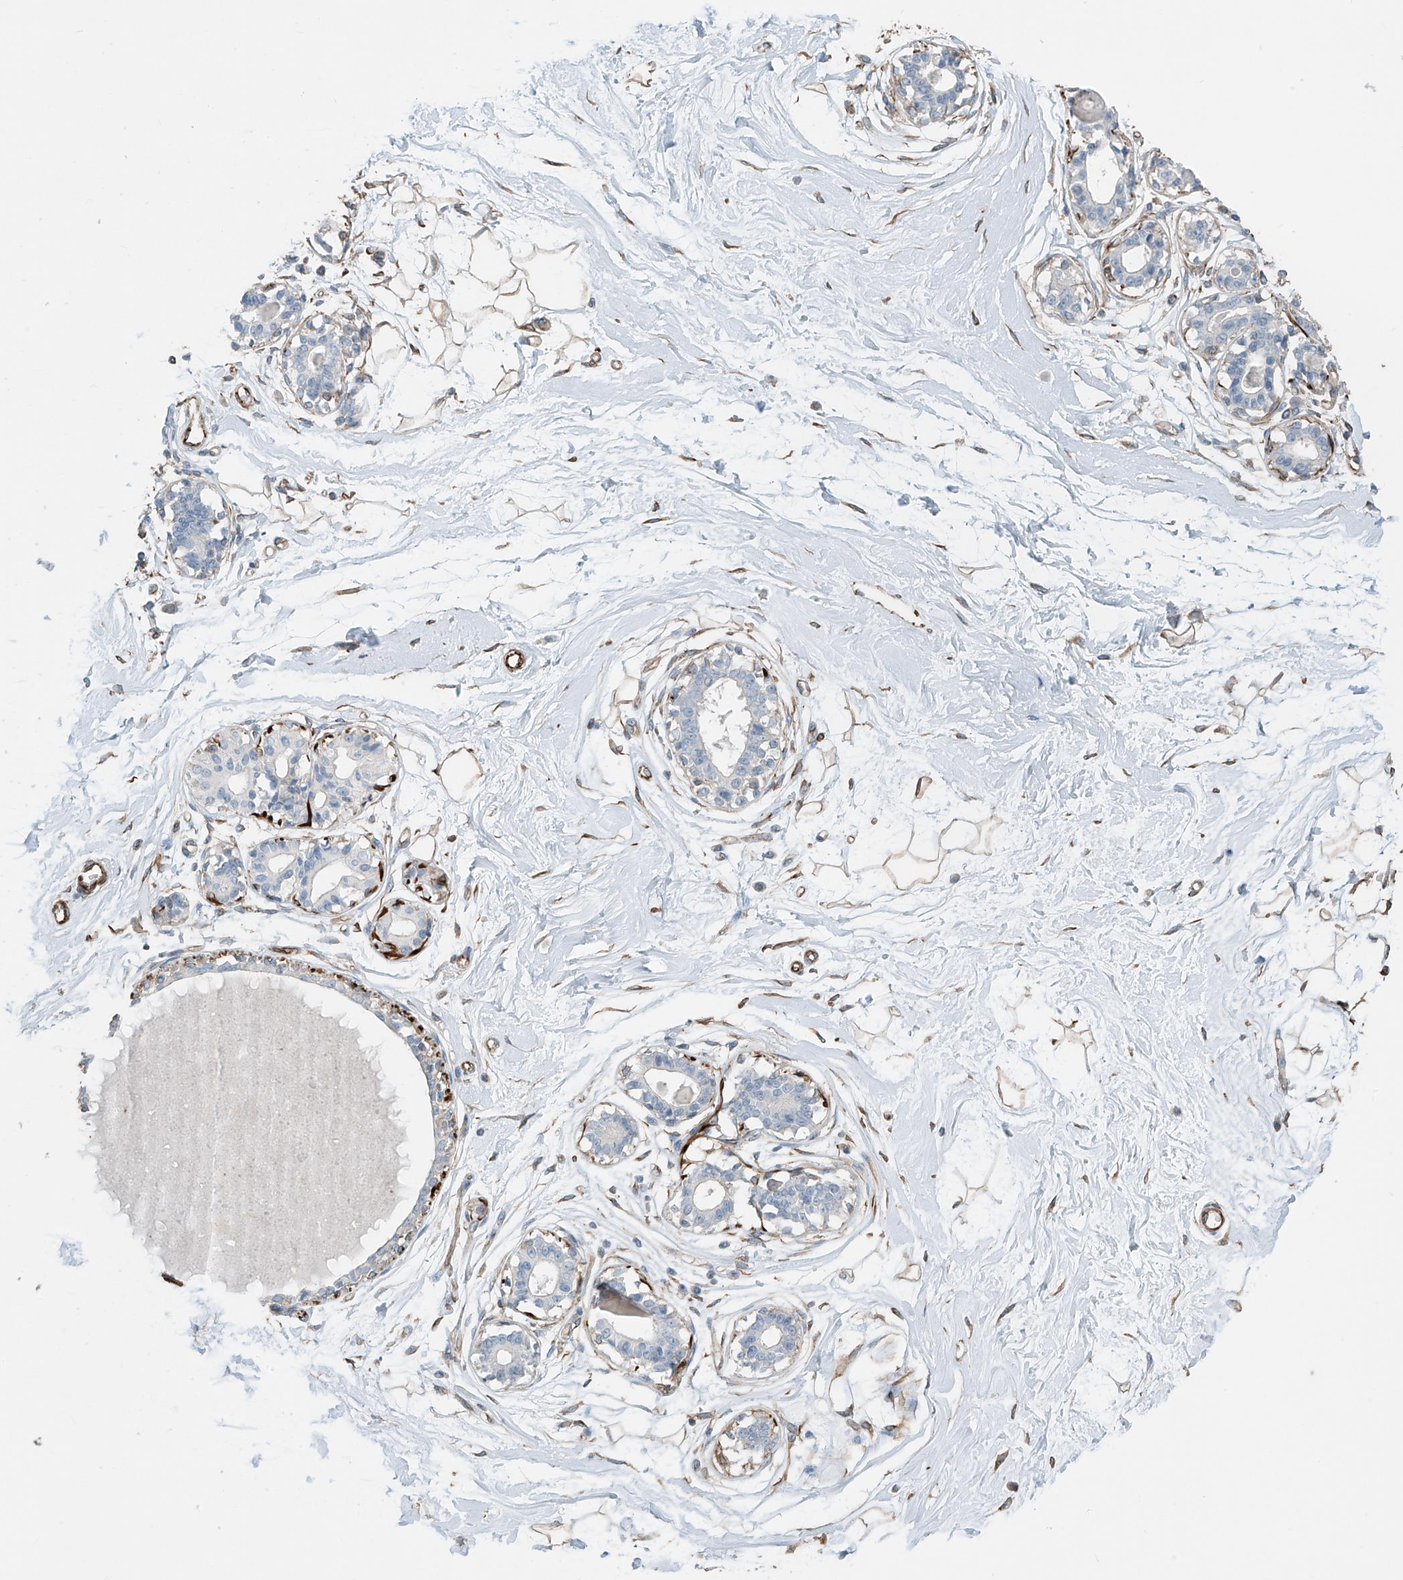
{"staining": {"intensity": "weak", "quantity": ">75%", "location": "cytoplasmic/membranous"}, "tissue": "breast", "cell_type": "Adipocytes", "image_type": "normal", "snomed": [{"axis": "morphology", "description": "Normal tissue, NOS"}, {"axis": "topography", "description": "Breast"}], "caption": "A brown stain highlights weak cytoplasmic/membranous positivity of a protein in adipocytes of unremarkable breast.", "gene": "SH3BGRL3", "patient": {"sex": "female", "age": 45}}